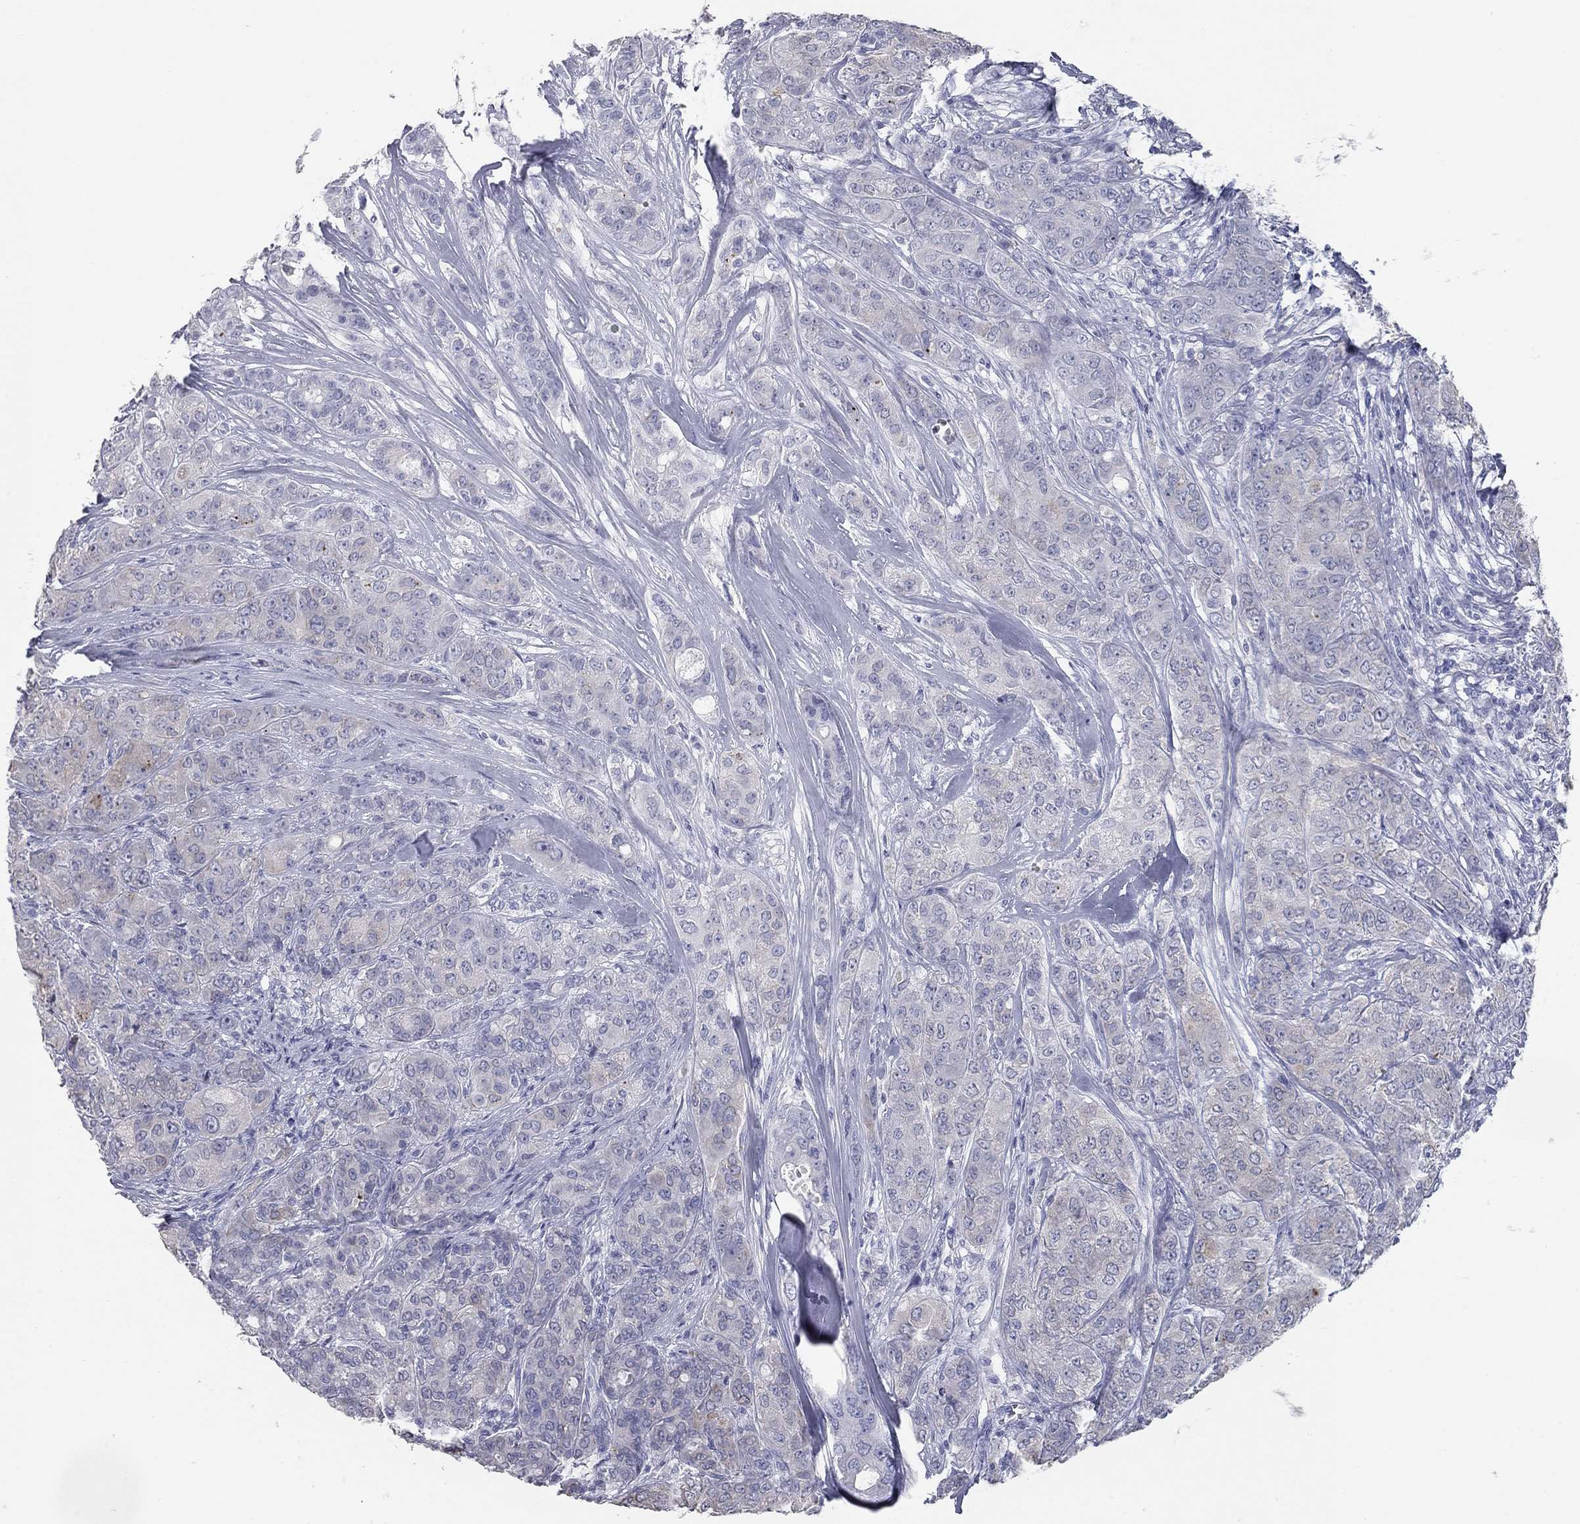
{"staining": {"intensity": "weak", "quantity": "<25%", "location": "cytoplasmic/membranous"}, "tissue": "breast cancer", "cell_type": "Tumor cells", "image_type": "cancer", "snomed": [{"axis": "morphology", "description": "Duct carcinoma"}, {"axis": "topography", "description": "Breast"}], "caption": "IHC micrograph of neoplastic tissue: human breast cancer (infiltrating ductal carcinoma) stained with DAB (3,3'-diaminobenzidine) shows no significant protein expression in tumor cells.", "gene": "TAC1", "patient": {"sex": "female", "age": 43}}